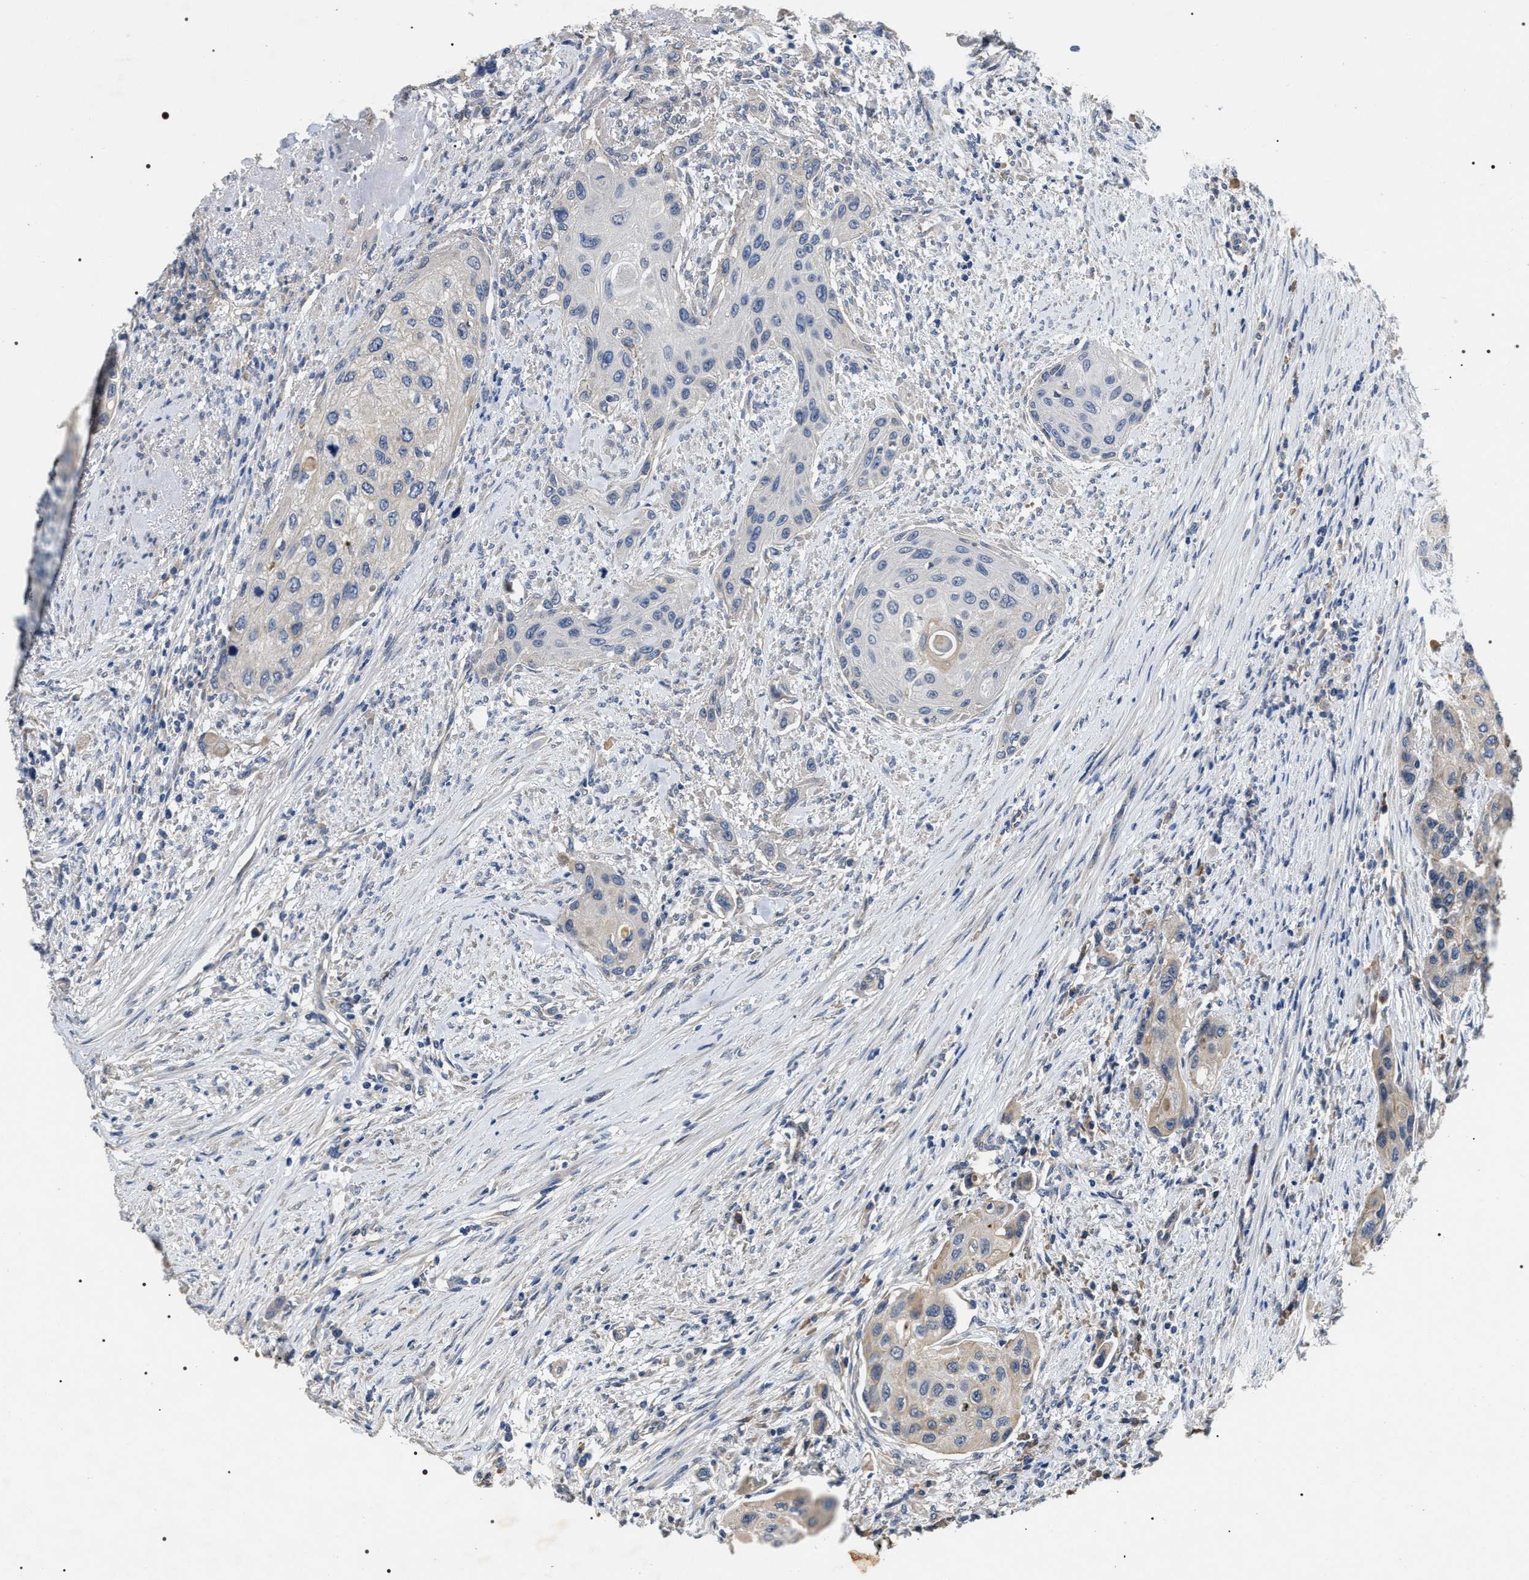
{"staining": {"intensity": "negative", "quantity": "none", "location": "none"}, "tissue": "urothelial cancer", "cell_type": "Tumor cells", "image_type": "cancer", "snomed": [{"axis": "morphology", "description": "Urothelial carcinoma, High grade"}, {"axis": "topography", "description": "Urinary bladder"}], "caption": "Immunohistochemical staining of urothelial cancer reveals no significant staining in tumor cells.", "gene": "IFT81", "patient": {"sex": "female", "age": 56}}